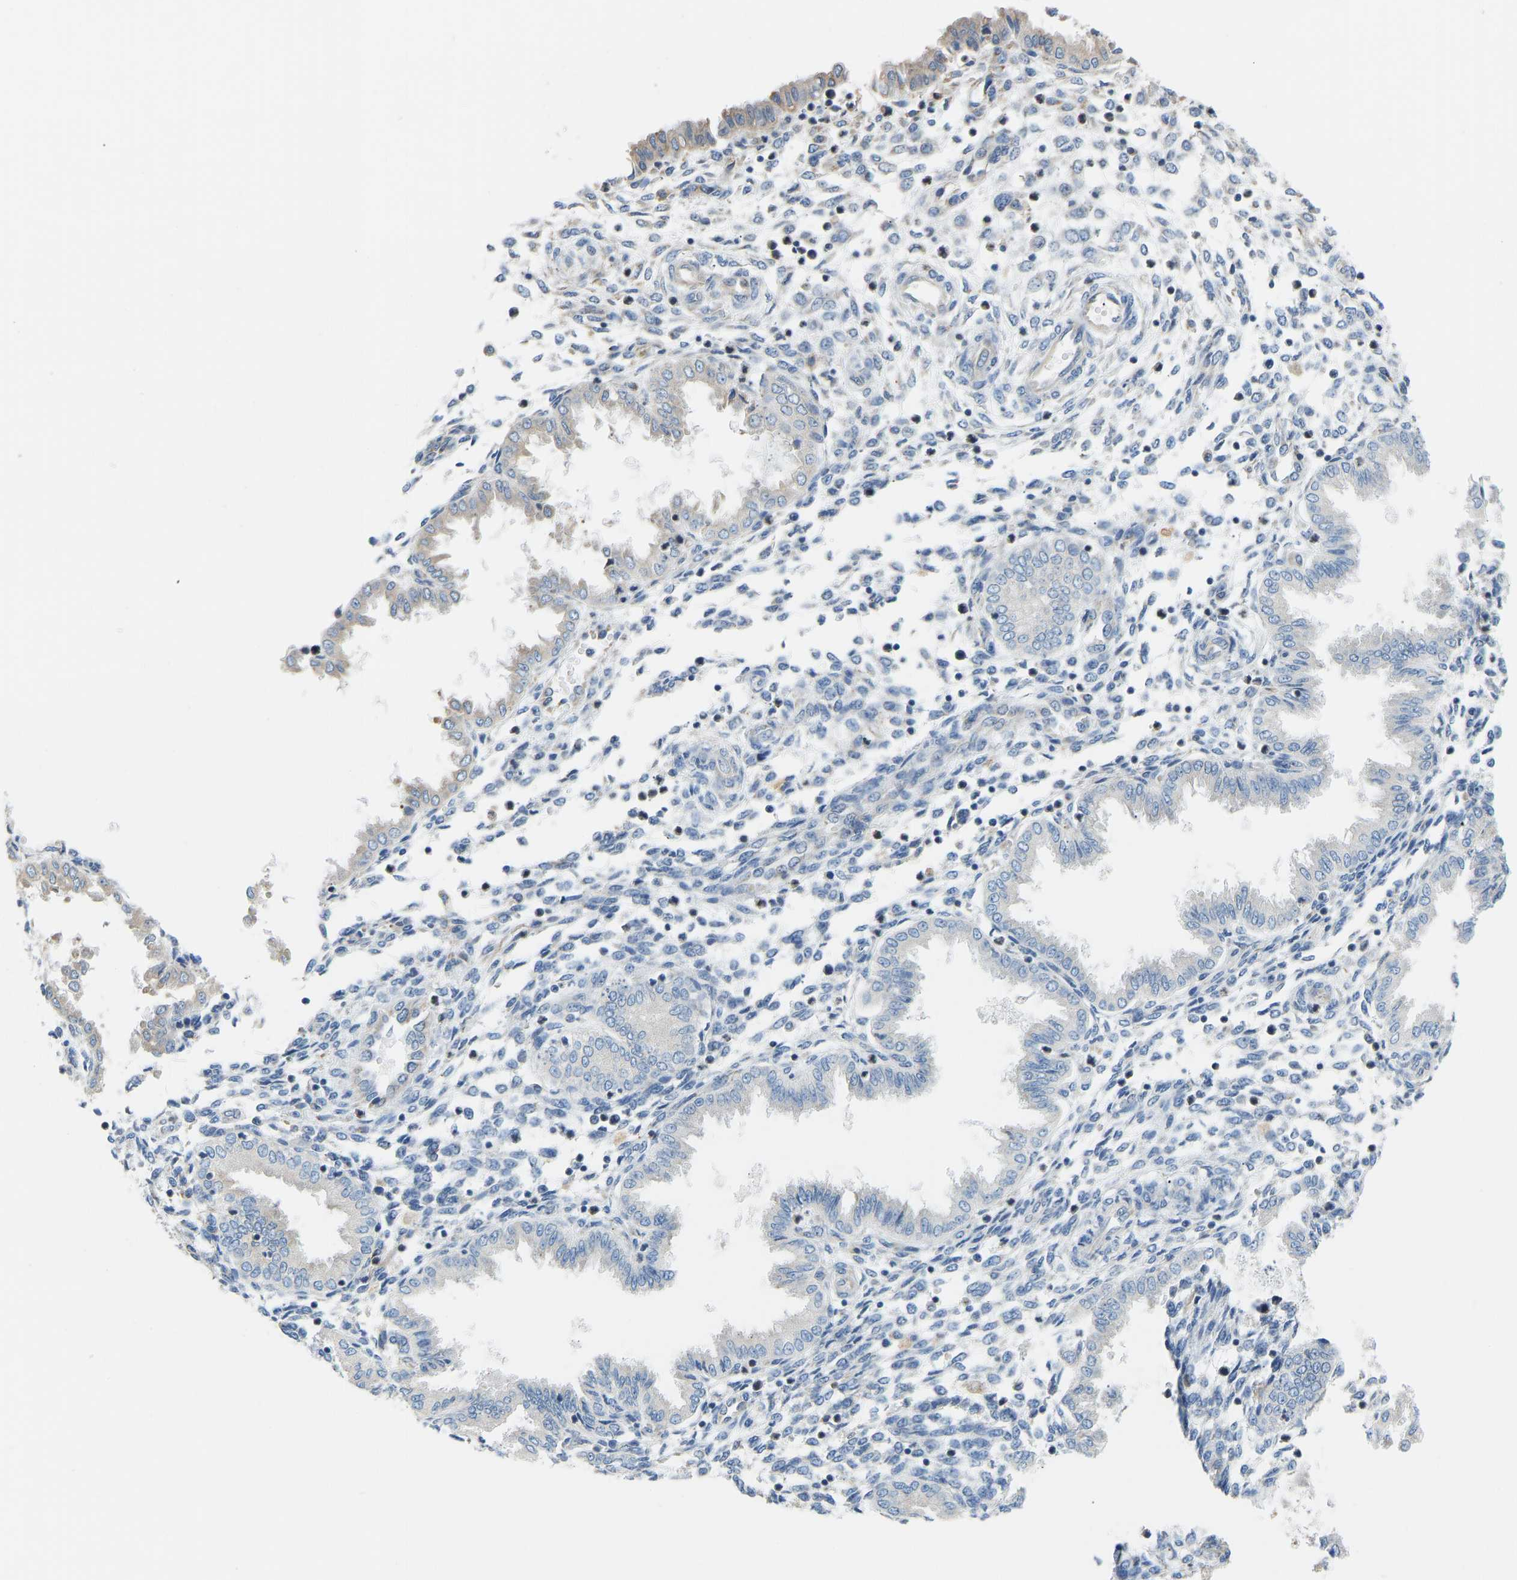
{"staining": {"intensity": "negative", "quantity": "none", "location": "none"}, "tissue": "endometrium", "cell_type": "Cells in endometrial stroma", "image_type": "normal", "snomed": [{"axis": "morphology", "description": "Normal tissue, NOS"}, {"axis": "topography", "description": "Endometrium"}], "caption": "Protein analysis of unremarkable endometrium shows no significant expression in cells in endometrial stroma.", "gene": "VRK1", "patient": {"sex": "female", "age": 33}}